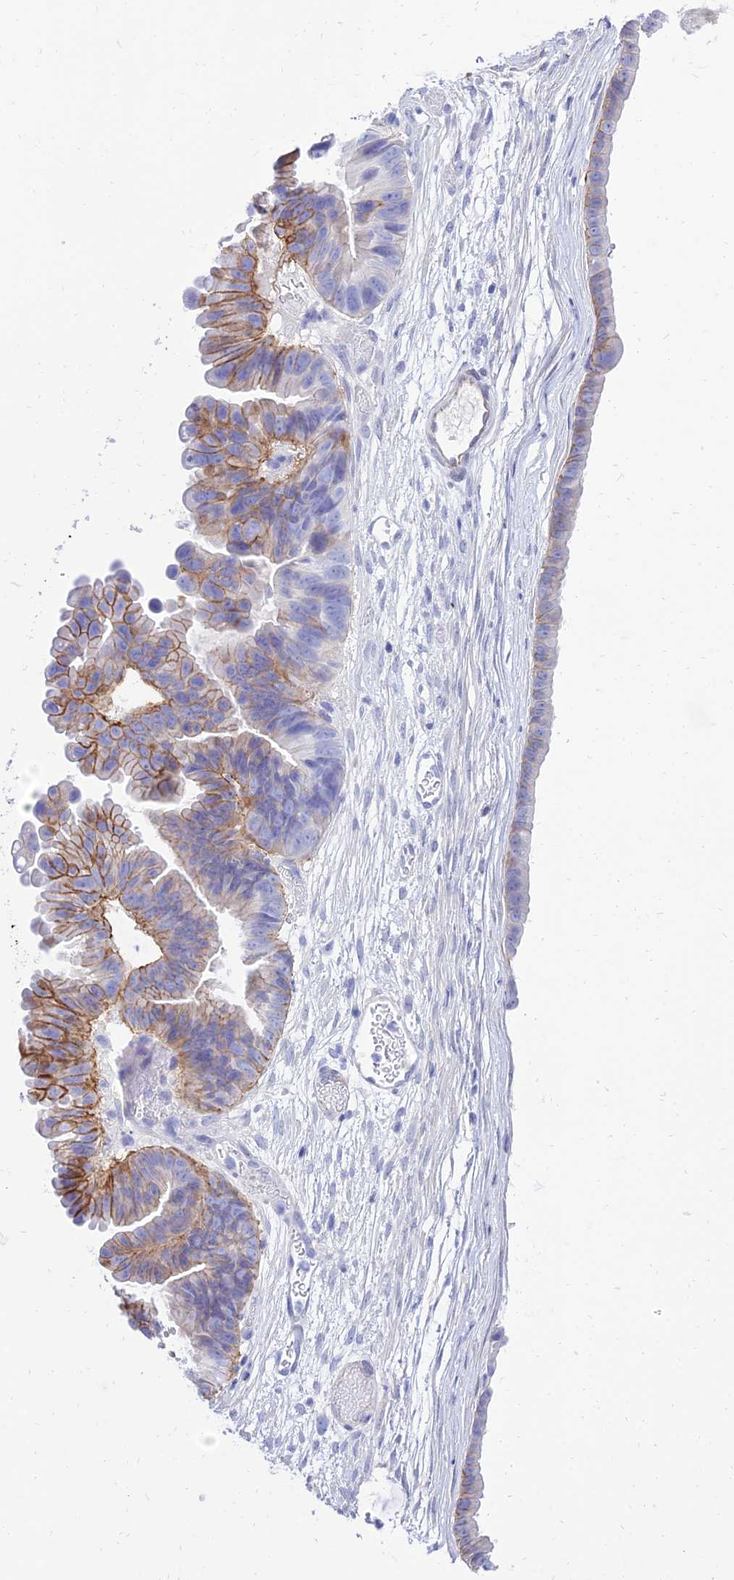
{"staining": {"intensity": "moderate", "quantity": "25%-75%", "location": "cytoplasmic/membranous"}, "tissue": "ovarian cancer", "cell_type": "Tumor cells", "image_type": "cancer", "snomed": [{"axis": "morphology", "description": "Cystadenocarcinoma, mucinous, NOS"}, {"axis": "topography", "description": "Ovary"}], "caption": "Tumor cells demonstrate moderate cytoplasmic/membranous positivity in about 25%-75% of cells in ovarian cancer. (Brightfield microscopy of DAB IHC at high magnification).", "gene": "TAC3", "patient": {"sex": "female", "age": 61}}